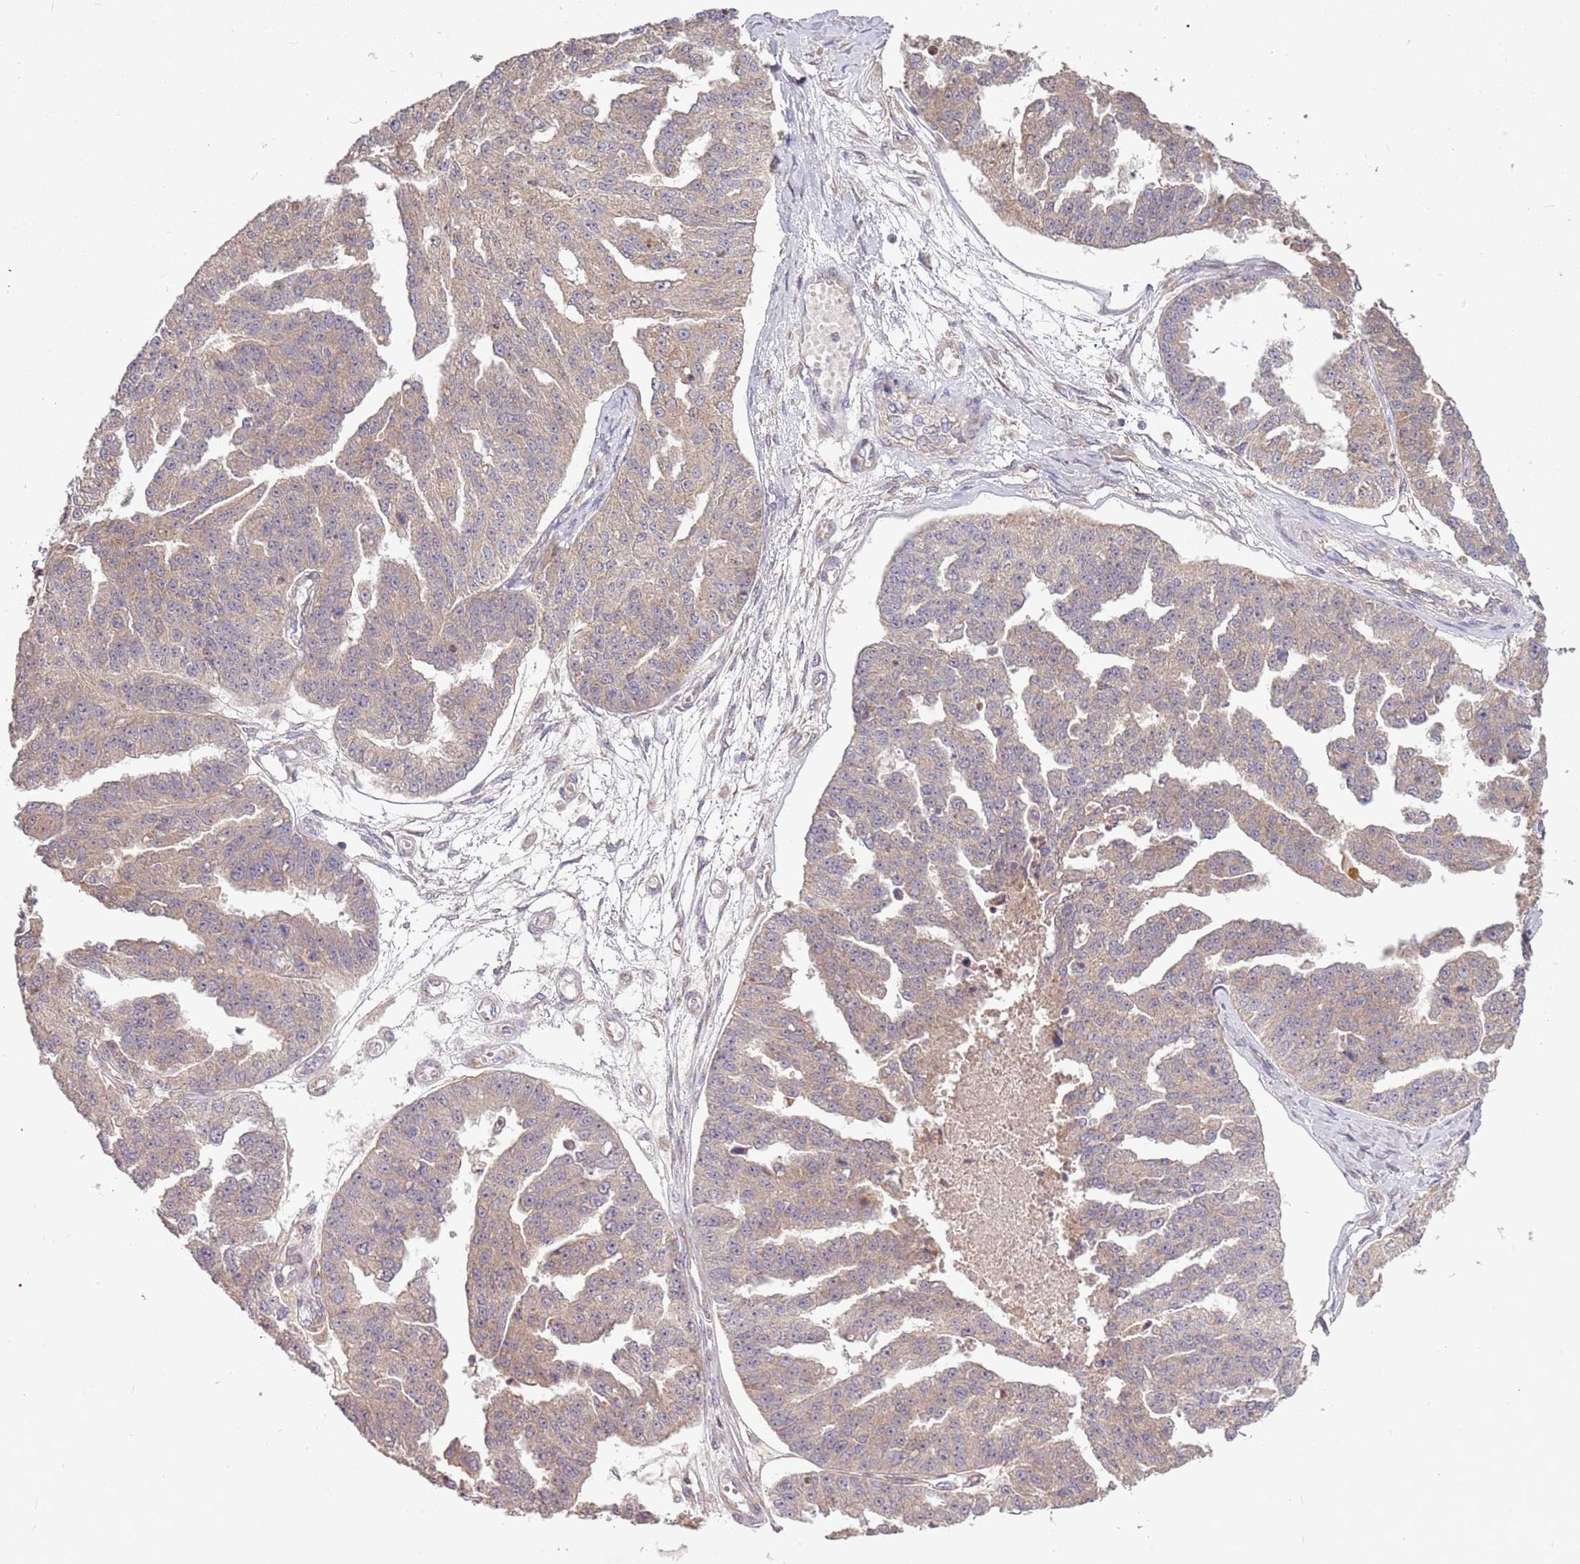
{"staining": {"intensity": "weak", "quantity": "25%-75%", "location": "cytoplasmic/membranous"}, "tissue": "ovarian cancer", "cell_type": "Tumor cells", "image_type": "cancer", "snomed": [{"axis": "morphology", "description": "Cystadenocarcinoma, serous, NOS"}, {"axis": "topography", "description": "Ovary"}], "caption": "Tumor cells show low levels of weak cytoplasmic/membranous staining in approximately 25%-75% of cells in human serous cystadenocarcinoma (ovarian).", "gene": "RNF181", "patient": {"sex": "female", "age": 58}}